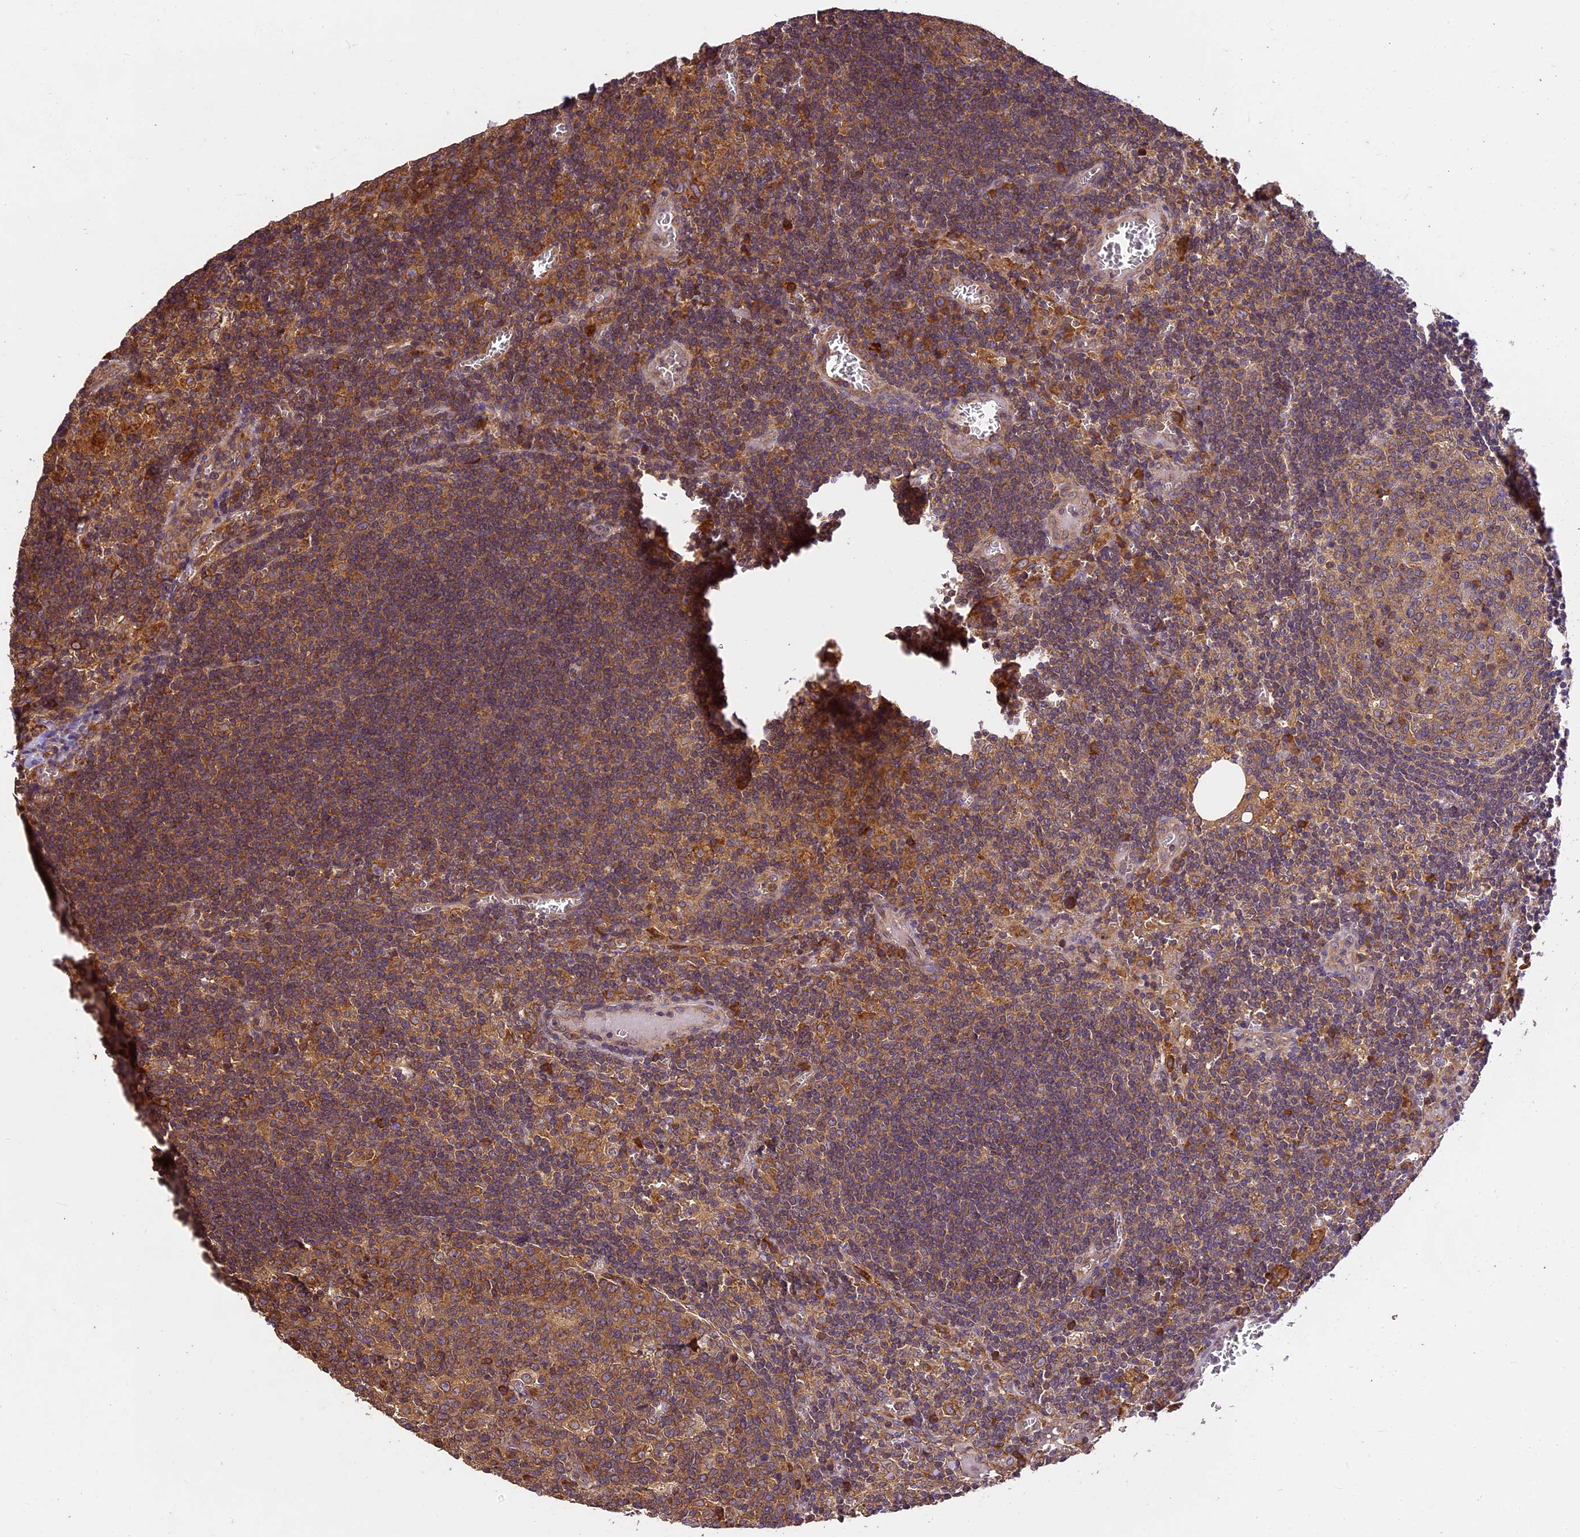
{"staining": {"intensity": "moderate", "quantity": ">75%", "location": "cytoplasmic/membranous"}, "tissue": "lymph node", "cell_type": "Germinal center cells", "image_type": "normal", "snomed": [{"axis": "morphology", "description": "Normal tissue, NOS"}, {"axis": "topography", "description": "Lymph node"}], "caption": "This photomicrograph displays immunohistochemistry staining of benign human lymph node, with medium moderate cytoplasmic/membranous positivity in about >75% of germinal center cells.", "gene": "BRAP", "patient": {"sex": "female", "age": 73}}